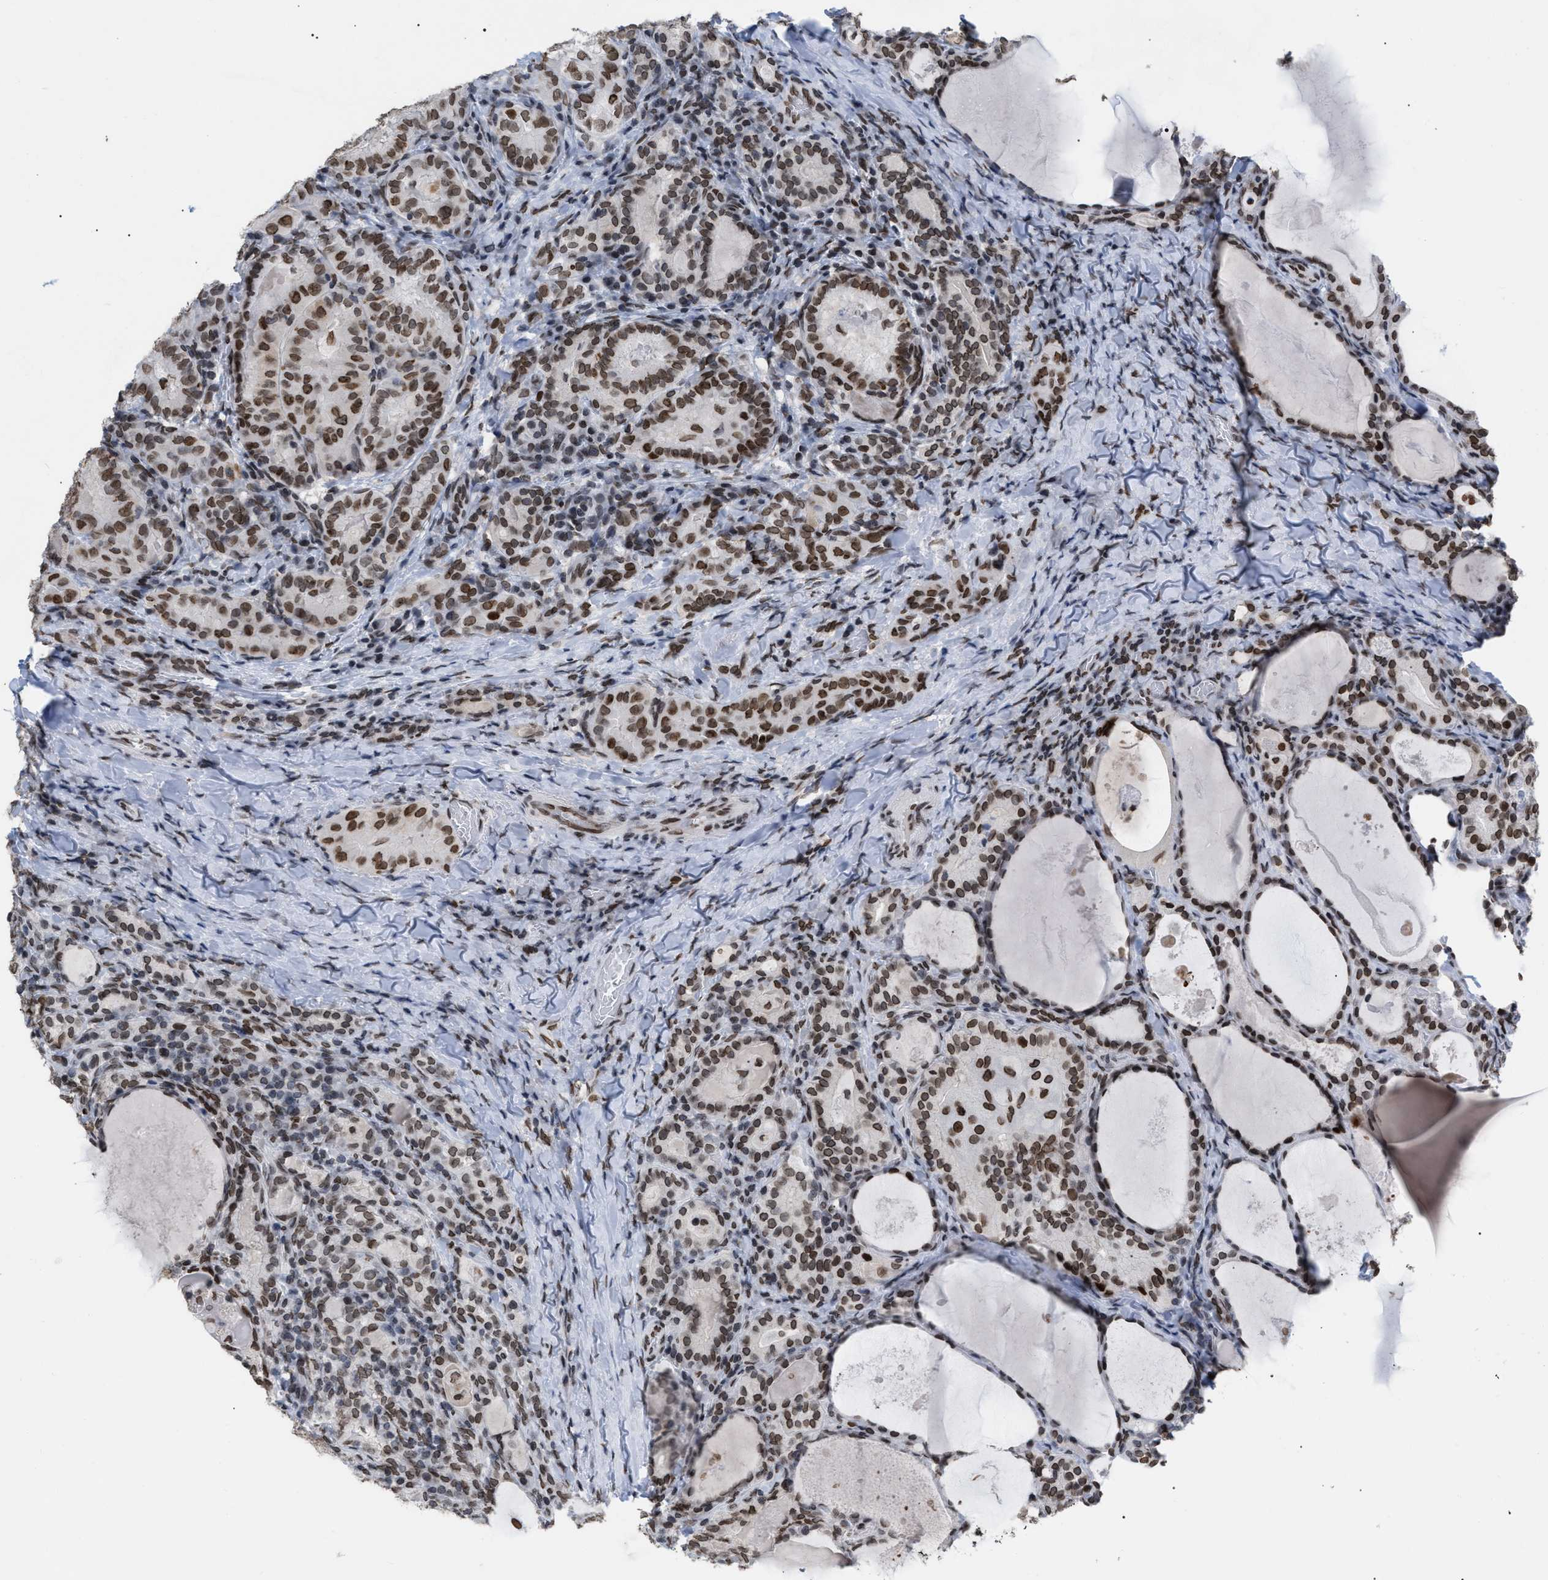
{"staining": {"intensity": "moderate", "quantity": ">75%", "location": "cytoplasmic/membranous,nuclear"}, "tissue": "thyroid cancer", "cell_type": "Tumor cells", "image_type": "cancer", "snomed": [{"axis": "morphology", "description": "Papillary adenocarcinoma, NOS"}, {"axis": "topography", "description": "Thyroid gland"}], "caption": "Immunohistochemical staining of thyroid cancer (papillary adenocarcinoma) displays medium levels of moderate cytoplasmic/membranous and nuclear protein expression in approximately >75% of tumor cells. (DAB (3,3'-diaminobenzidine) IHC with brightfield microscopy, high magnification).", "gene": "TPR", "patient": {"sex": "female", "age": 42}}